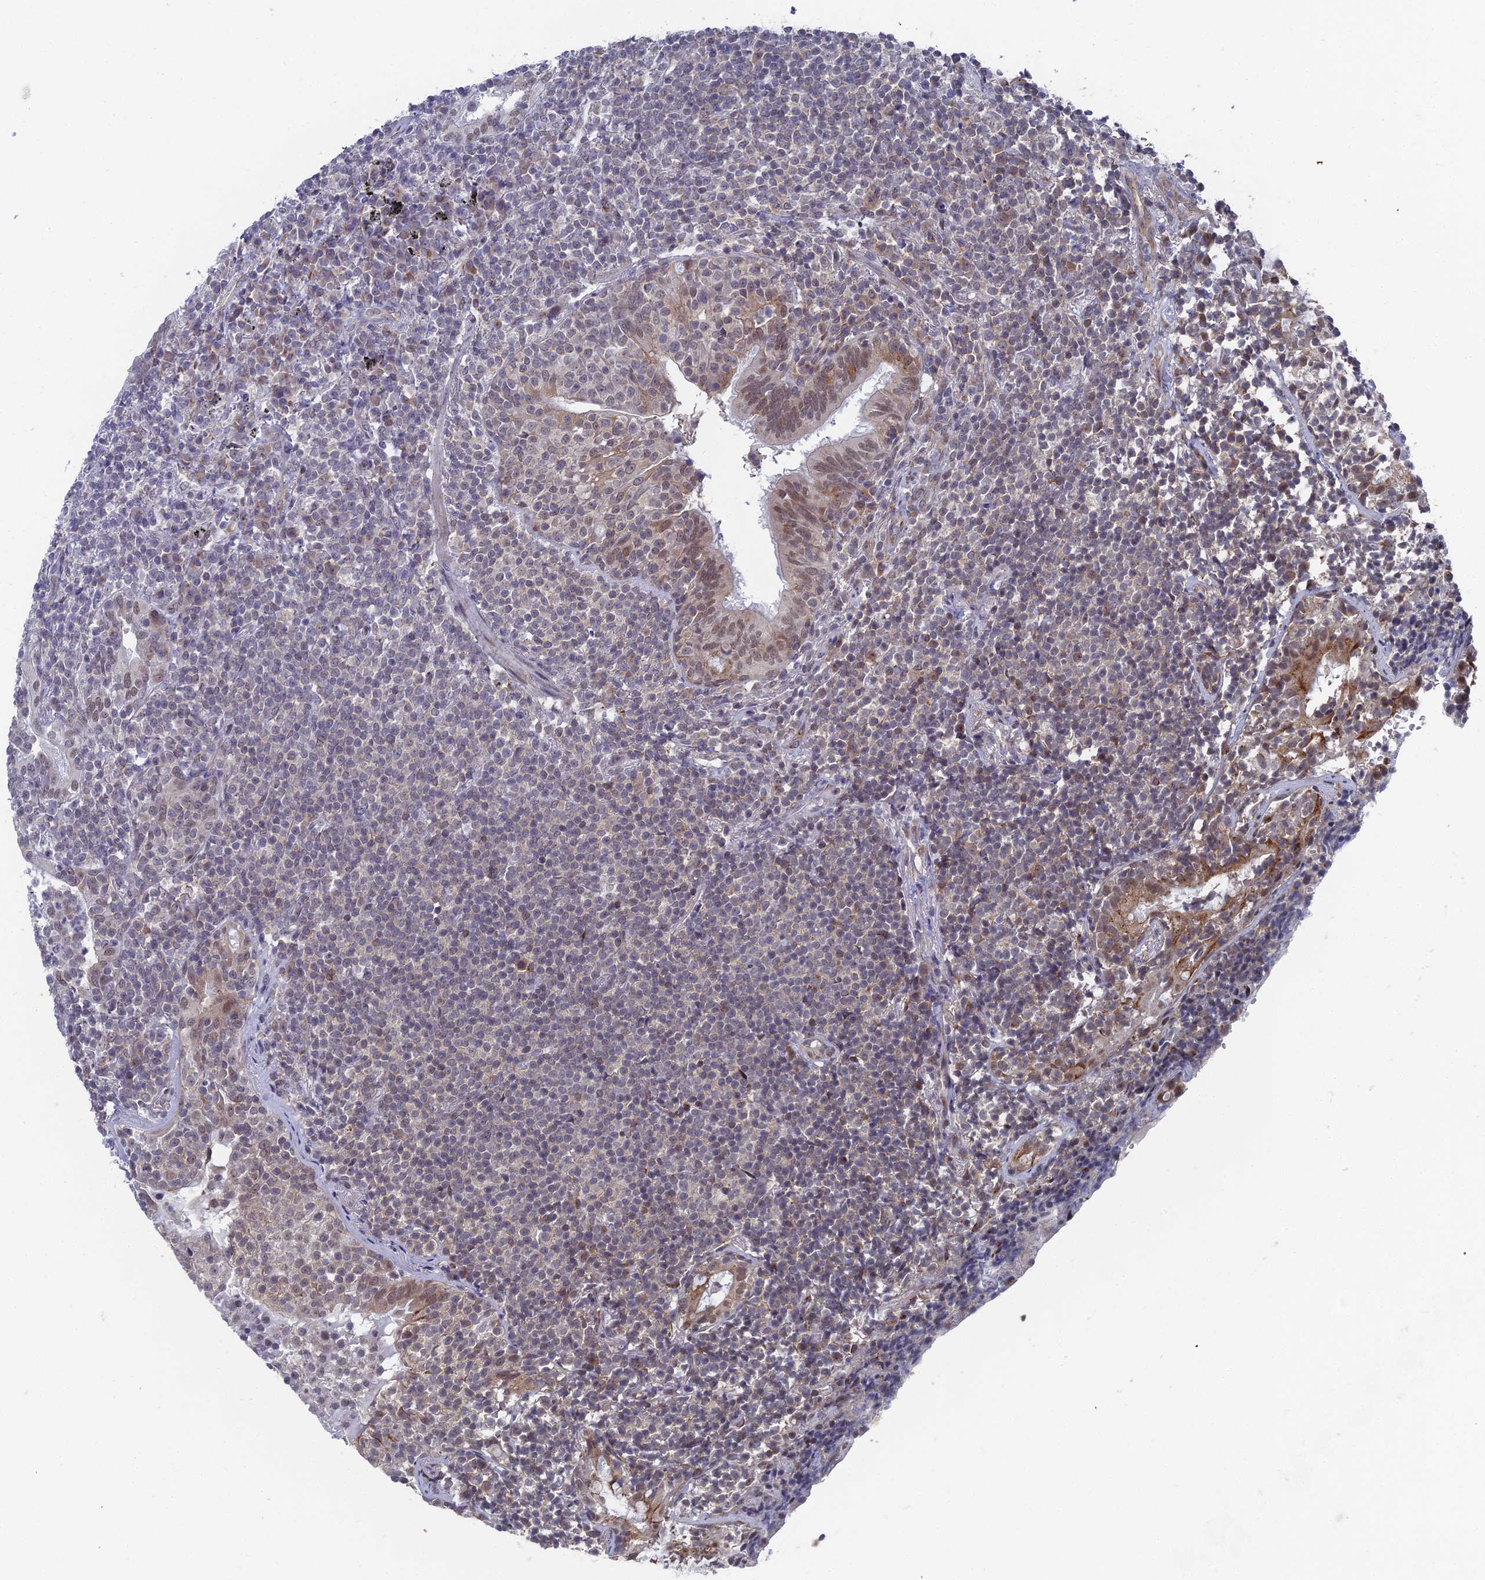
{"staining": {"intensity": "weak", "quantity": "<25%", "location": "cytoplasmic/membranous"}, "tissue": "lymphoma", "cell_type": "Tumor cells", "image_type": "cancer", "snomed": [{"axis": "morphology", "description": "Malignant lymphoma, non-Hodgkin's type, Low grade"}, {"axis": "topography", "description": "Lung"}], "caption": "This image is of low-grade malignant lymphoma, non-Hodgkin's type stained with immunohistochemistry to label a protein in brown with the nuclei are counter-stained blue. There is no expression in tumor cells.", "gene": "FHIP2A", "patient": {"sex": "female", "age": 71}}